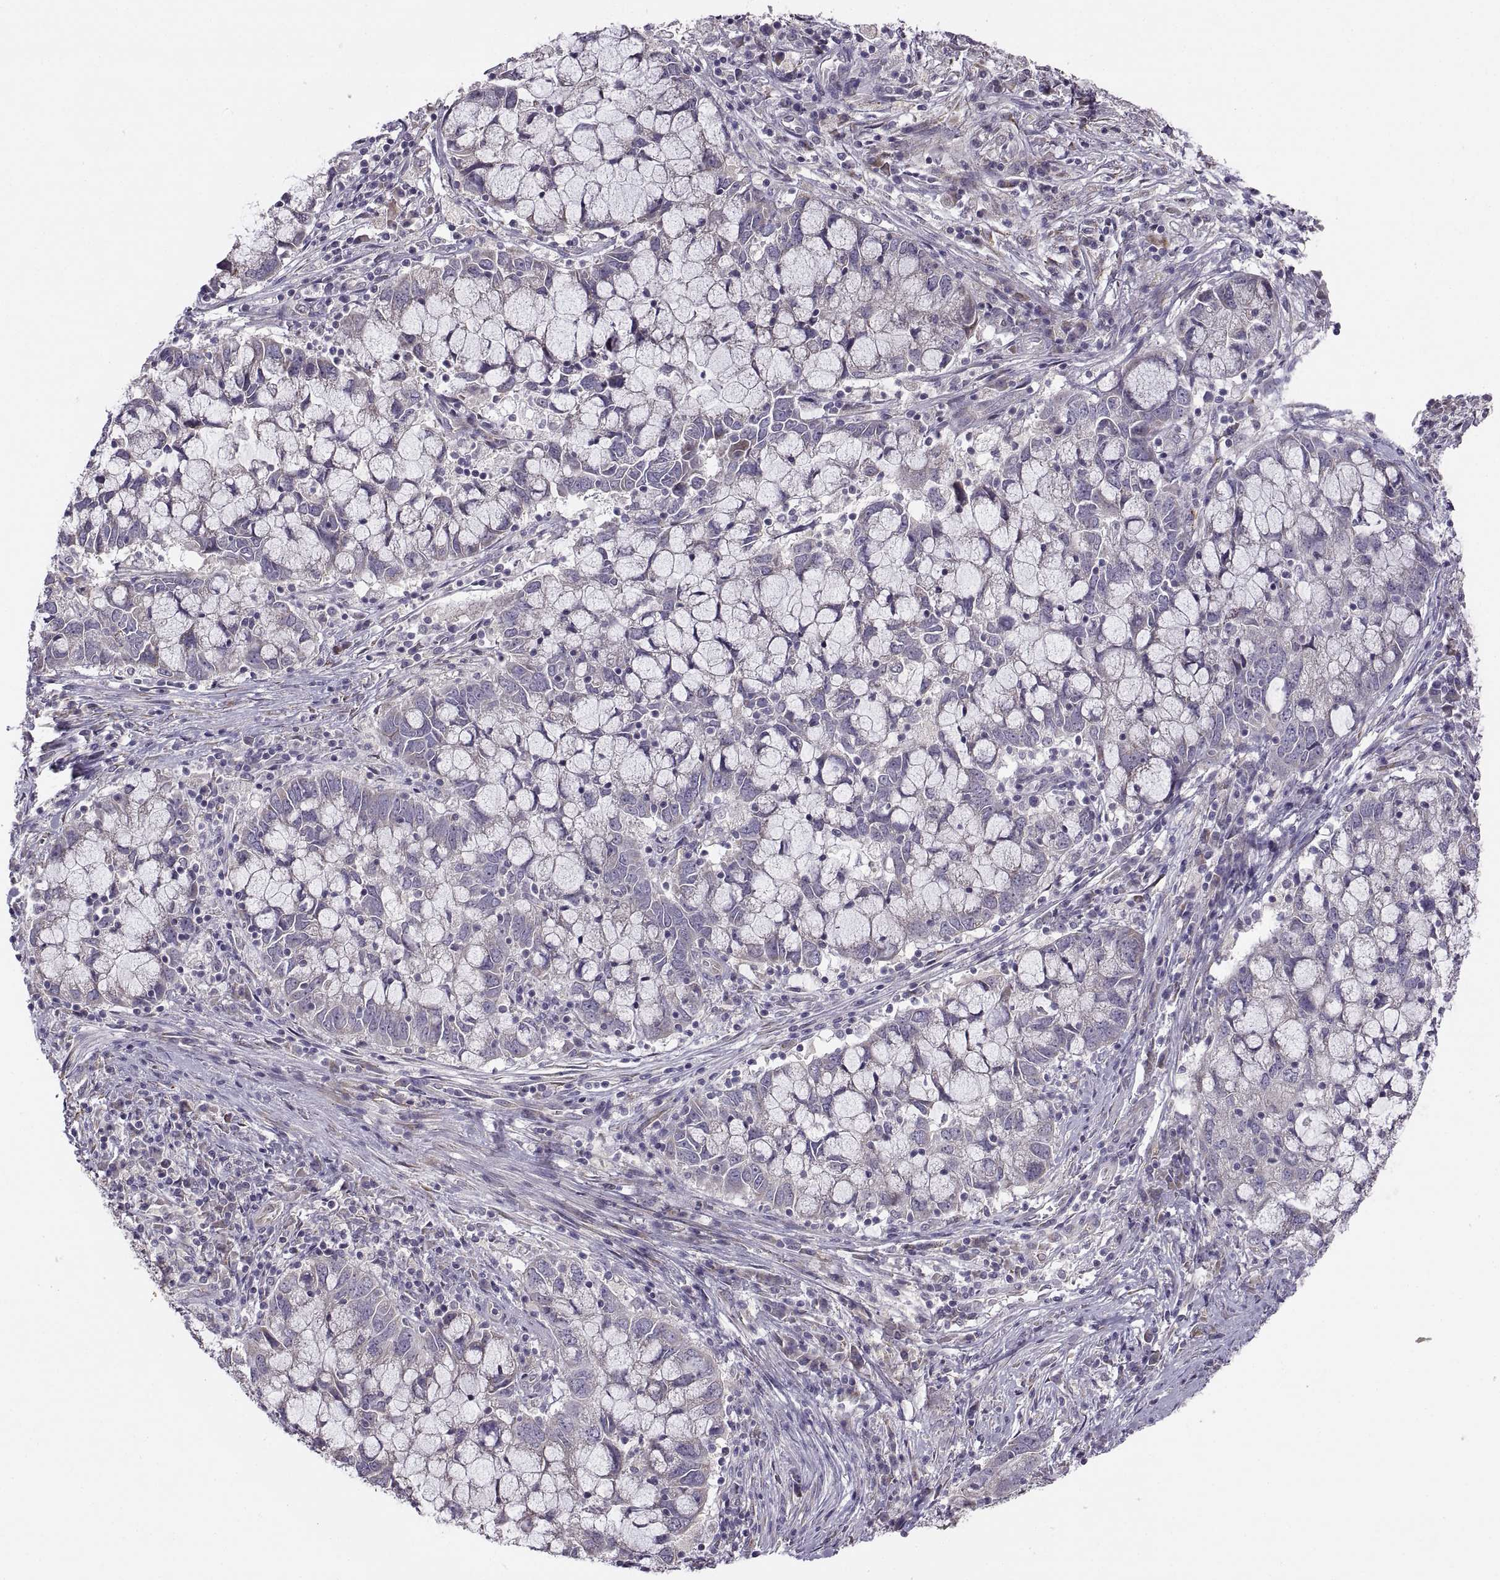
{"staining": {"intensity": "negative", "quantity": "none", "location": "none"}, "tissue": "cervical cancer", "cell_type": "Tumor cells", "image_type": "cancer", "snomed": [{"axis": "morphology", "description": "Adenocarcinoma, NOS"}, {"axis": "topography", "description": "Cervix"}], "caption": "Cervical cancer was stained to show a protein in brown. There is no significant positivity in tumor cells.", "gene": "ACSBG2", "patient": {"sex": "female", "age": 40}}